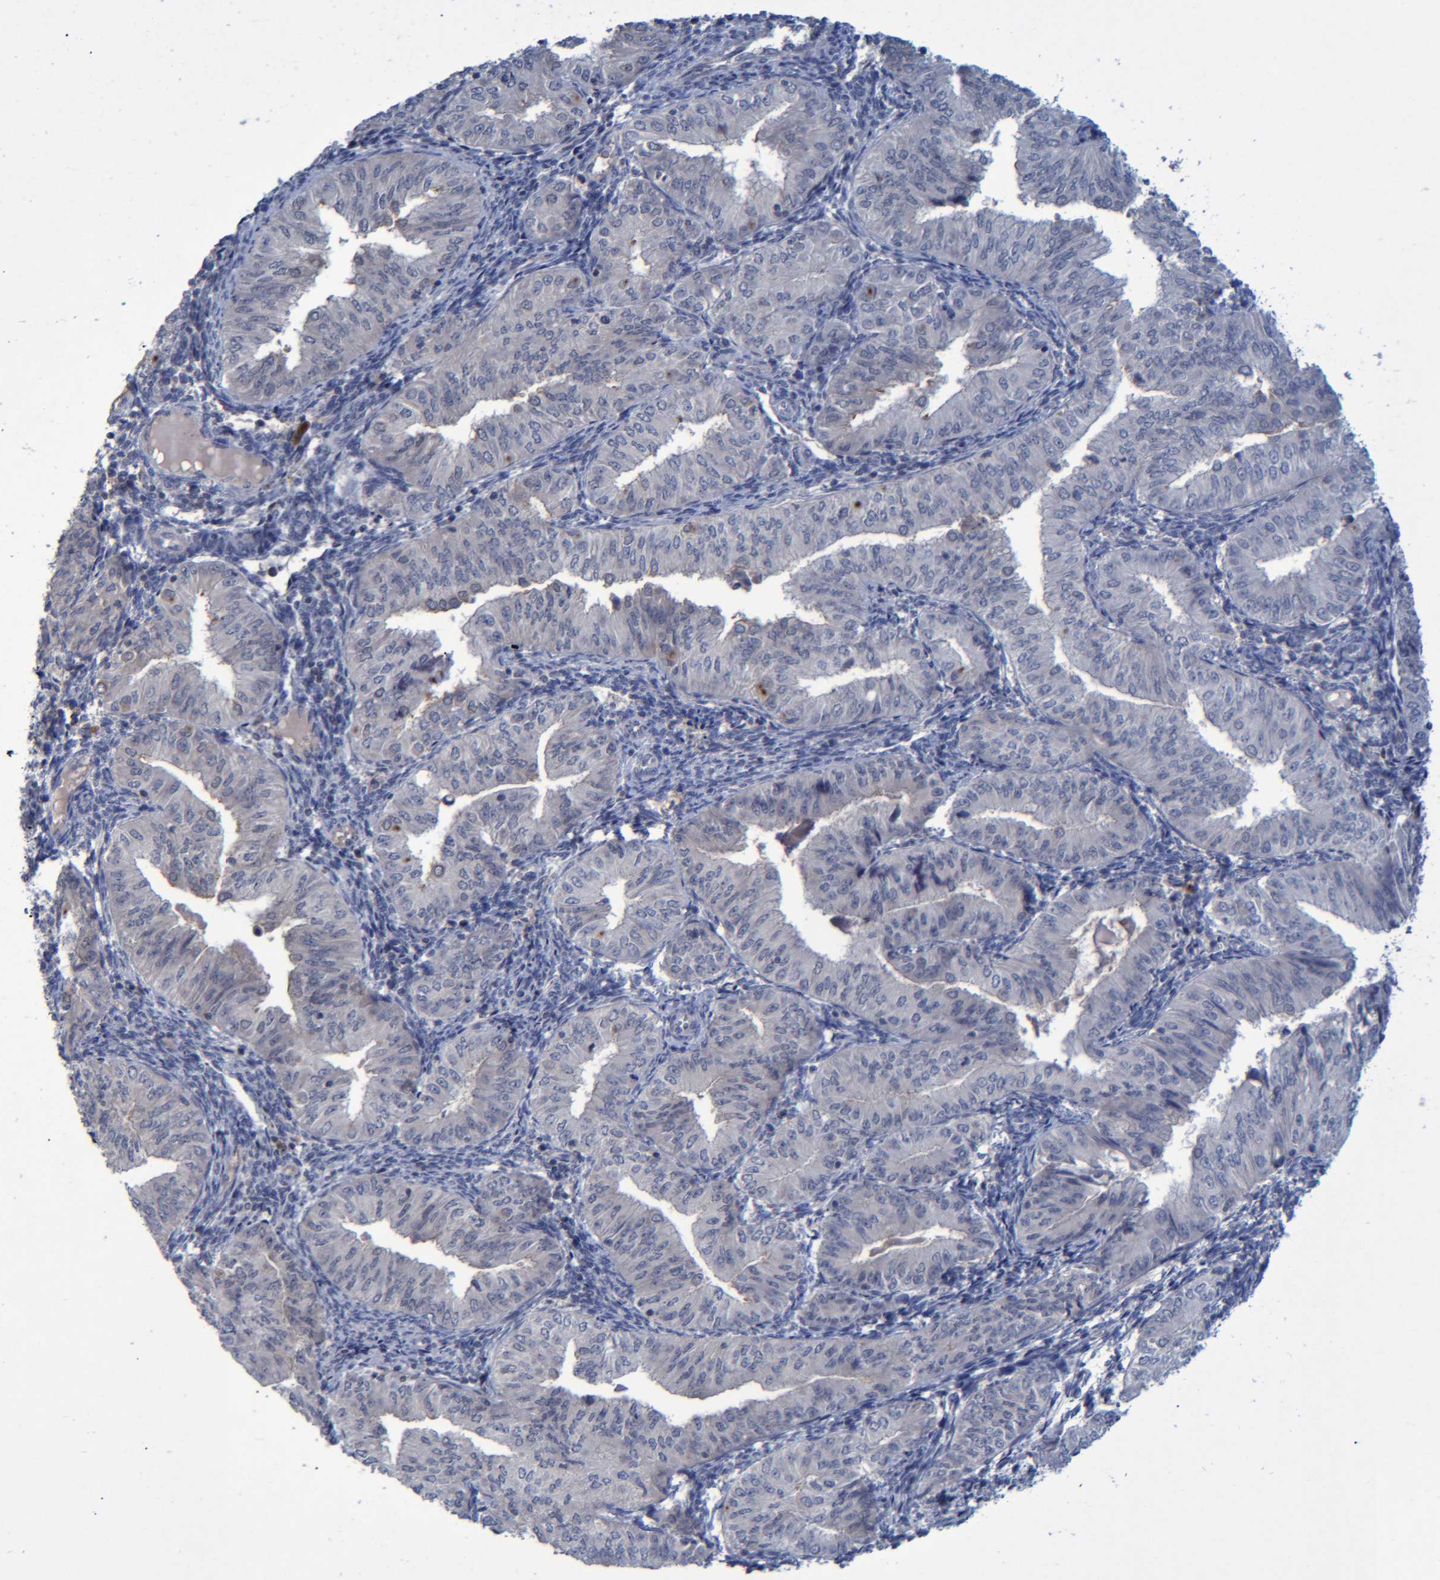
{"staining": {"intensity": "negative", "quantity": "none", "location": "none"}, "tissue": "endometrial cancer", "cell_type": "Tumor cells", "image_type": "cancer", "snomed": [{"axis": "morphology", "description": "Normal tissue, NOS"}, {"axis": "morphology", "description": "Adenocarcinoma, NOS"}, {"axis": "topography", "description": "Endometrium"}], "caption": "Immunohistochemistry of endometrial cancer (adenocarcinoma) demonstrates no expression in tumor cells.", "gene": "PCYT2", "patient": {"sex": "female", "age": 53}}